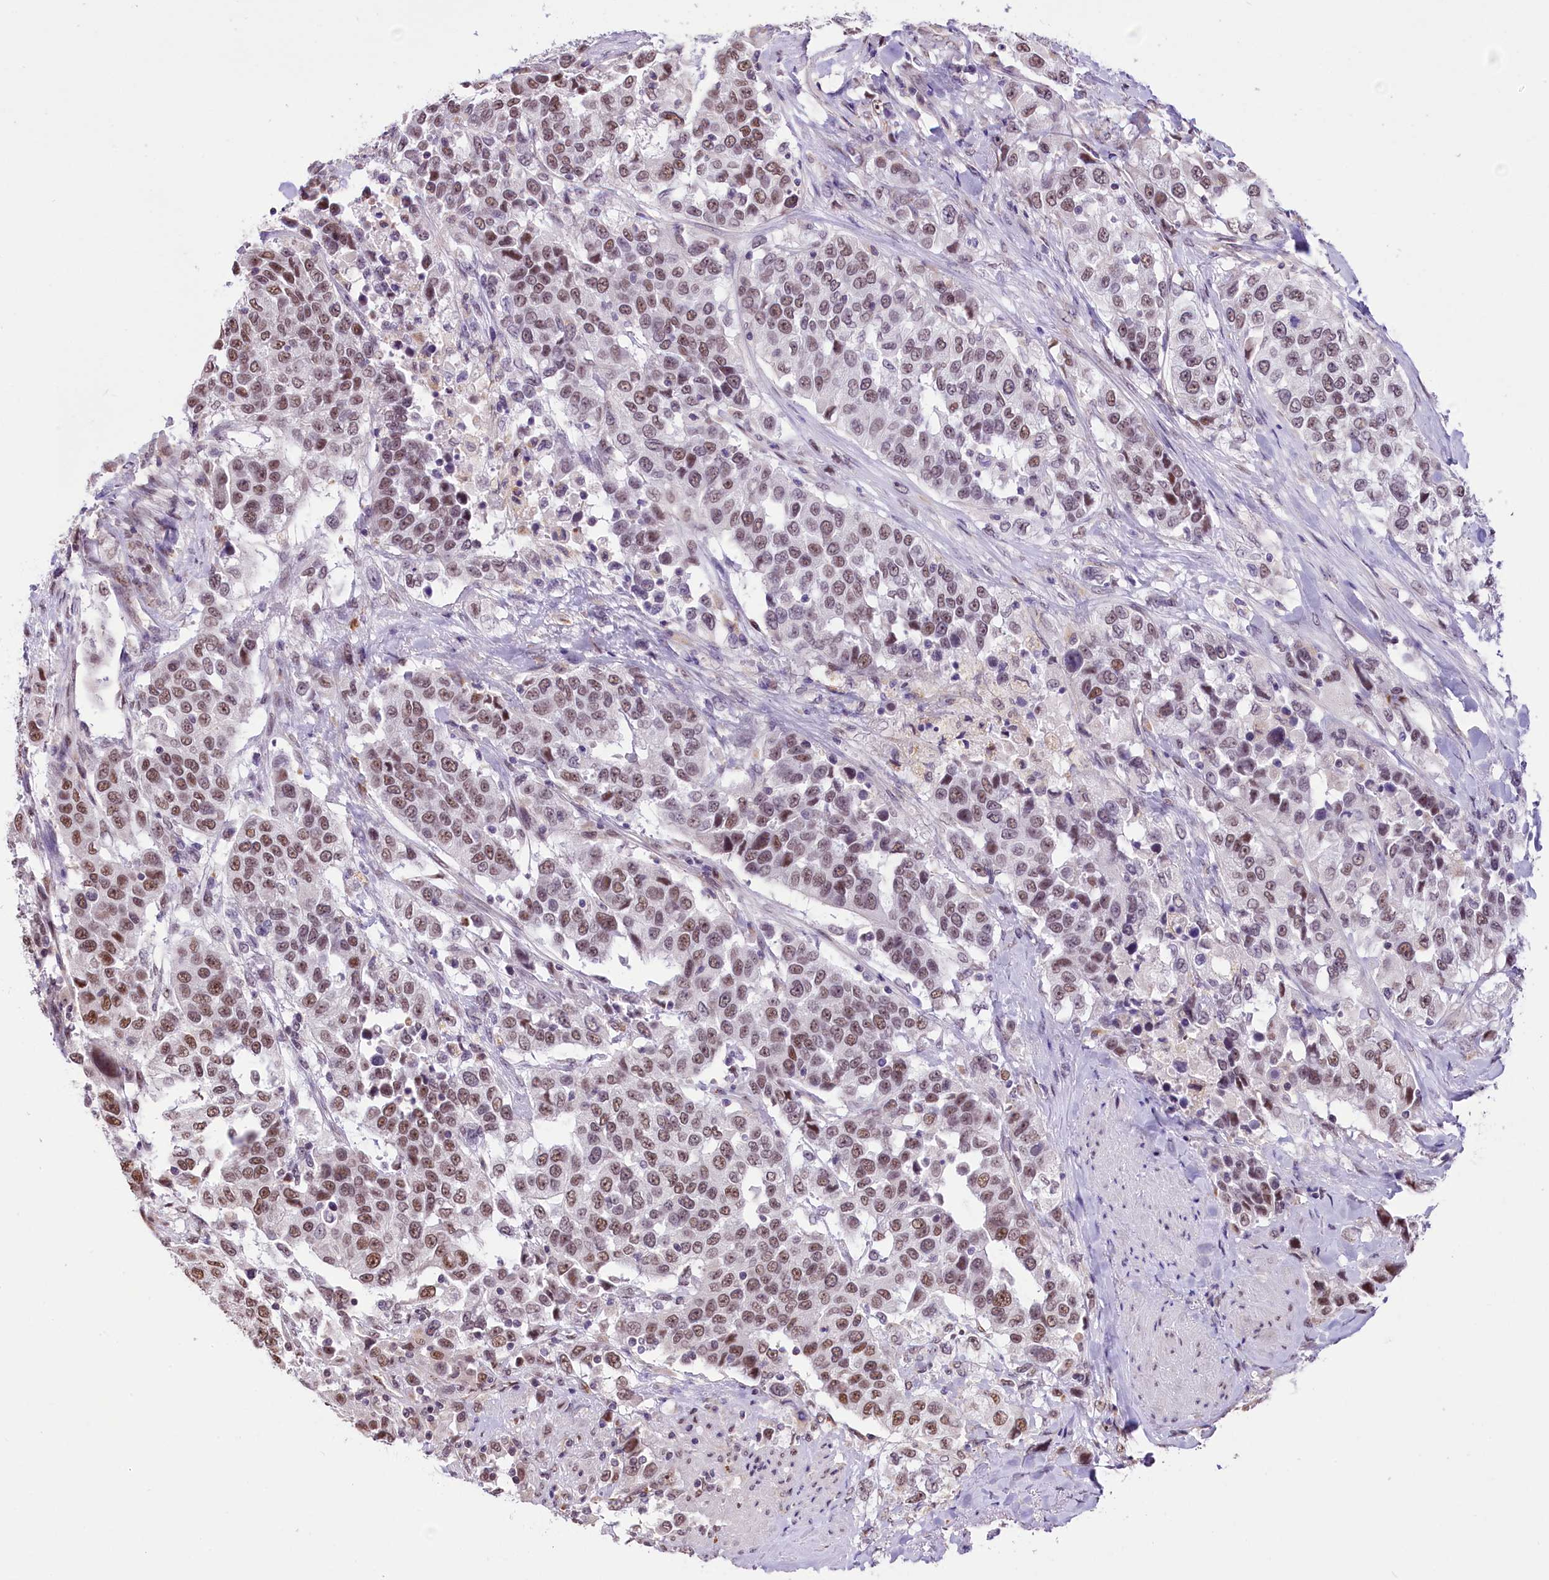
{"staining": {"intensity": "weak", "quantity": ">75%", "location": "nuclear"}, "tissue": "urothelial cancer", "cell_type": "Tumor cells", "image_type": "cancer", "snomed": [{"axis": "morphology", "description": "Urothelial carcinoma, High grade"}, {"axis": "topography", "description": "Urinary bladder"}], "caption": "Immunohistochemistry (IHC) (DAB (3,3'-diaminobenzidine)) staining of human urothelial cancer reveals weak nuclear protein staining in about >75% of tumor cells.", "gene": "MRPL54", "patient": {"sex": "female", "age": 80}}